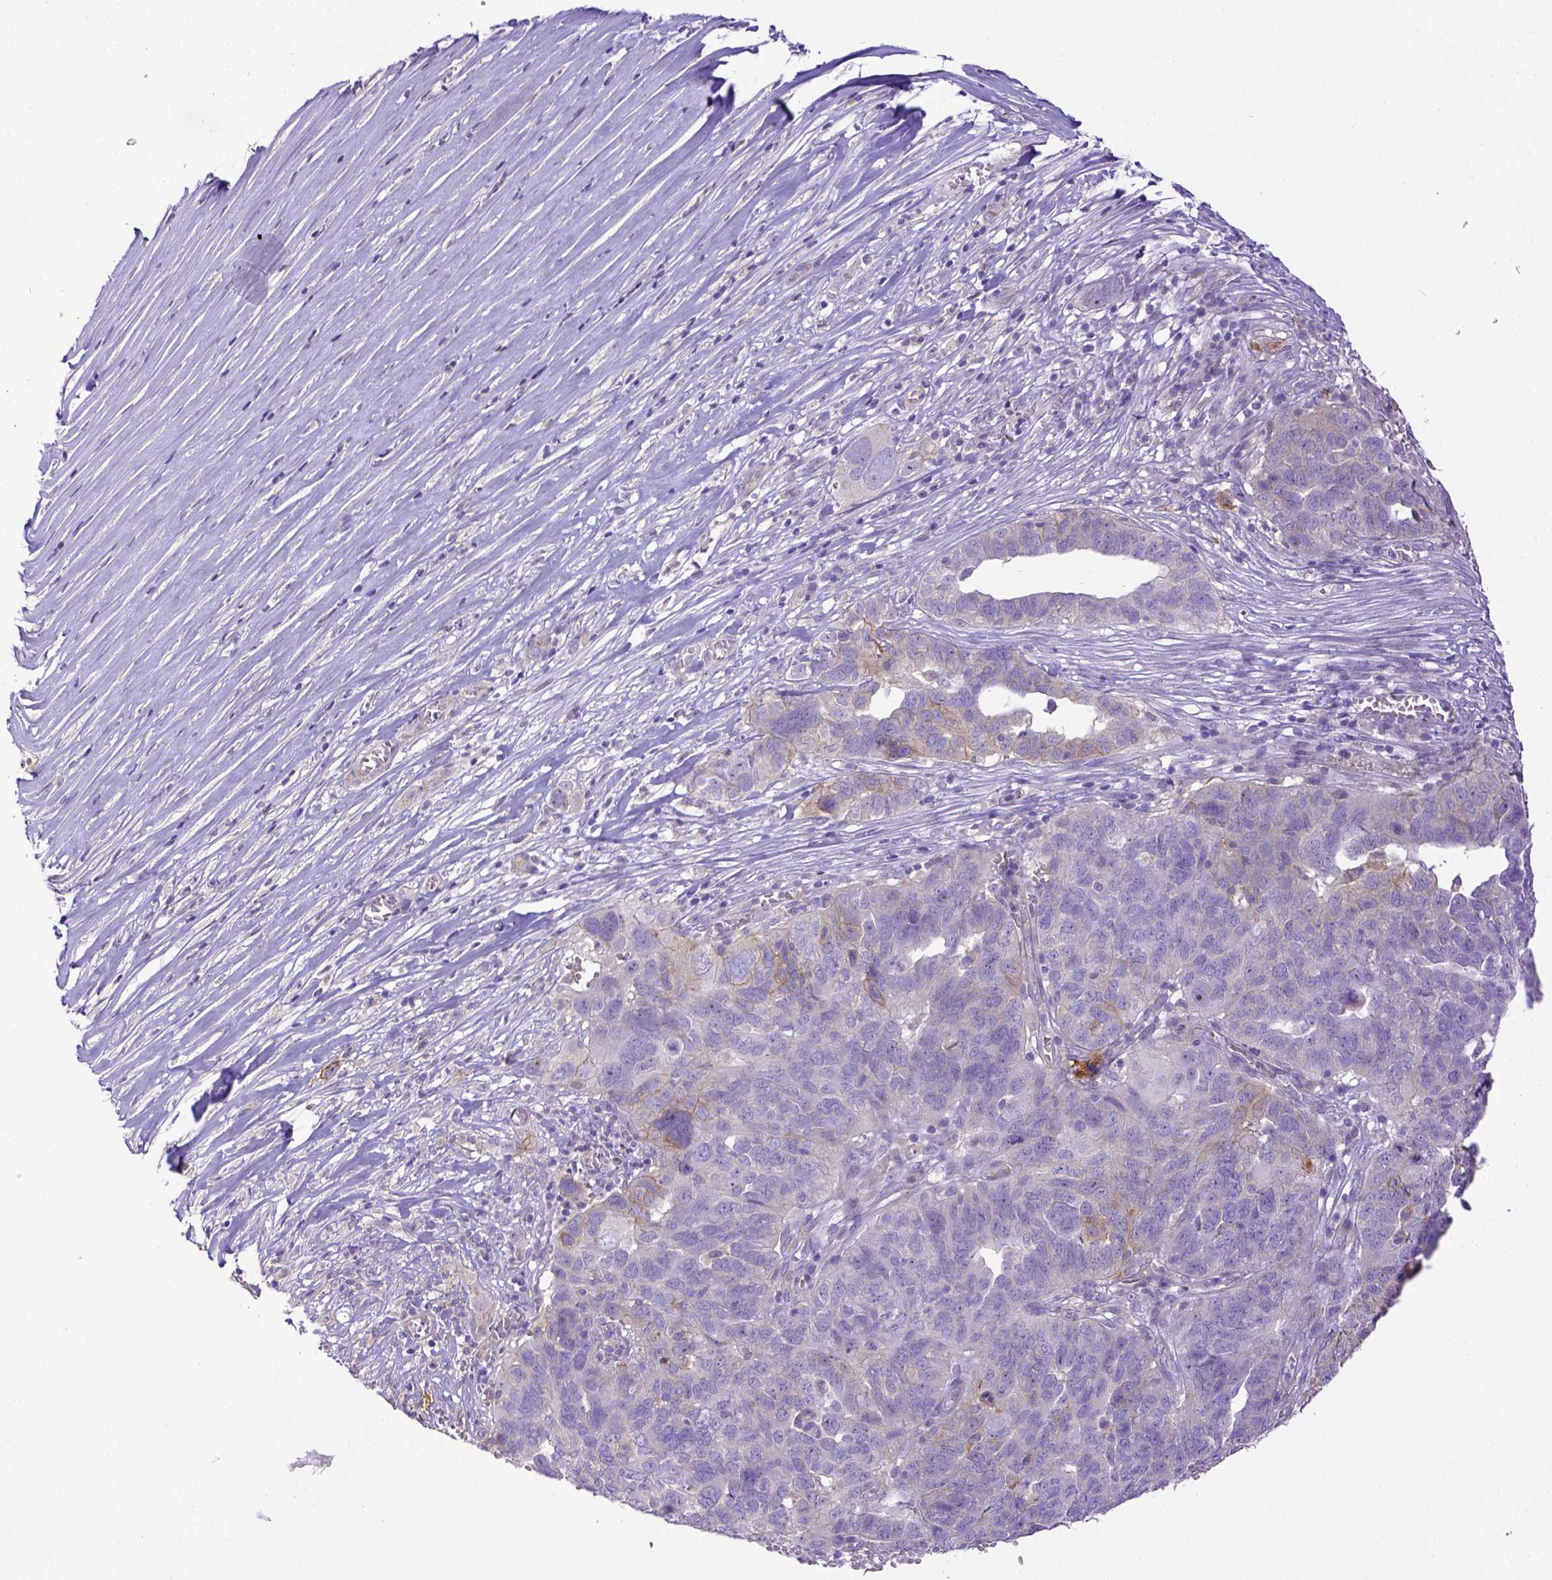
{"staining": {"intensity": "weak", "quantity": "<25%", "location": "cytoplasmic/membranous"}, "tissue": "ovarian cancer", "cell_type": "Tumor cells", "image_type": "cancer", "snomed": [{"axis": "morphology", "description": "Carcinoma, endometroid"}, {"axis": "topography", "description": "Soft tissue"}, {"axis": "topography", "description": "Ovary"}], "caption": "Ovarian cancer (endometroid carcinoma) was stained to show a protein in brown. There is no significant positivity in tumor cells.", "gene": "CD40", "patient": {"sex": "female", "age": 52}}